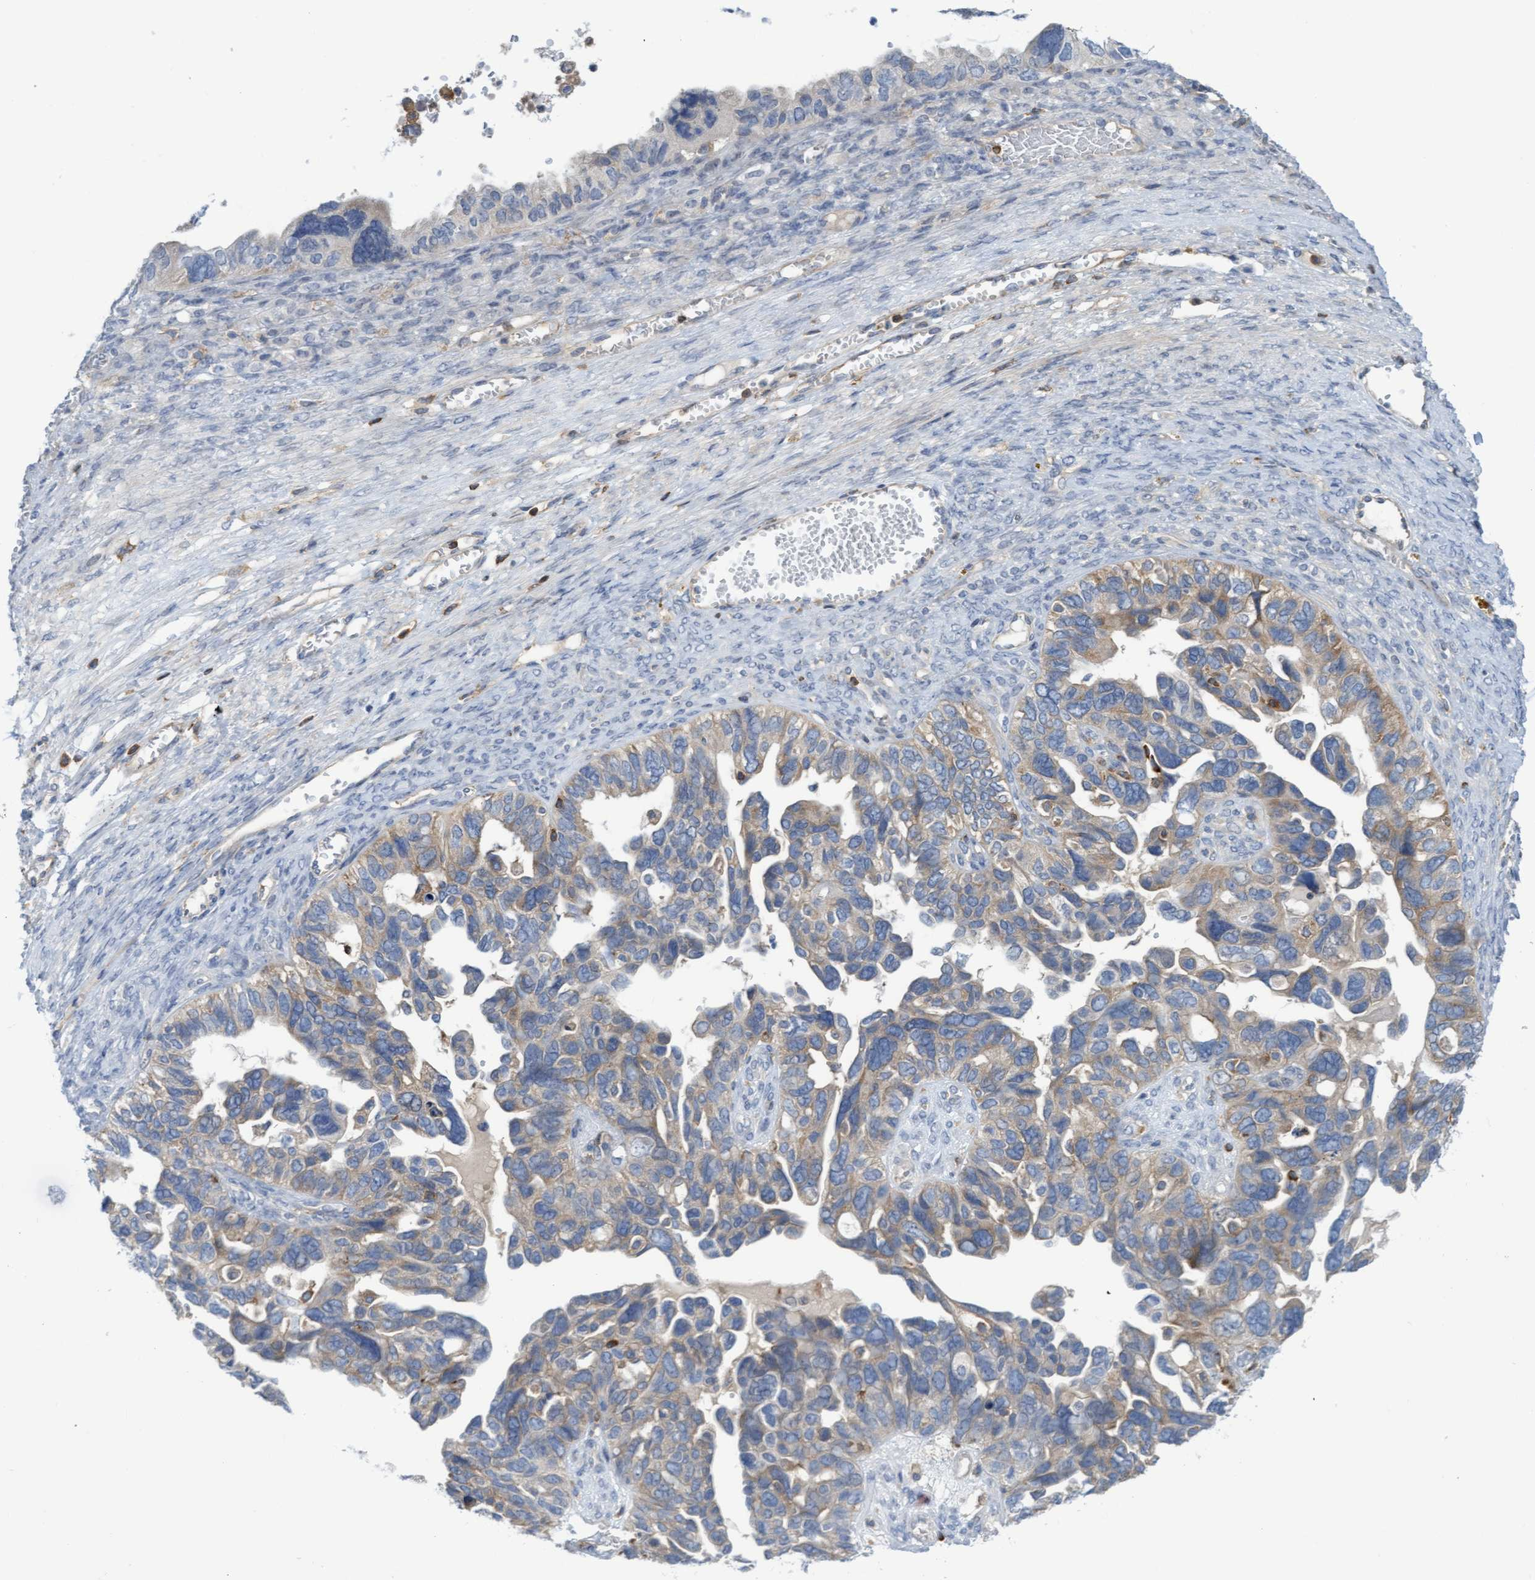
{"staining": {"intensity": "weak", "quantity": "25%-75%", "location": "cytoplasmic/membranous"}, "tissue": "ovarian cancer", "cell_type": "Tumor cells", "image_type": "cancer", "snomed": [{"axis": "morphology", "description": "Cystadenocarcinoma, serous, NOS"}, {"axis": "topography", "description": "Ovary"}], "caption": "Ovarian cancer was stained to show a protein in brown. There is low levels of weak cytoplasmic/membranous expression in about 25%-75% of tumor cells. (Stains: DAB in brown, nuclei in blue, Microscopy: brightfield microscopy at high magnification).", "gene": "FNBP1", "patient": {"sex": "female", "age": 79}}